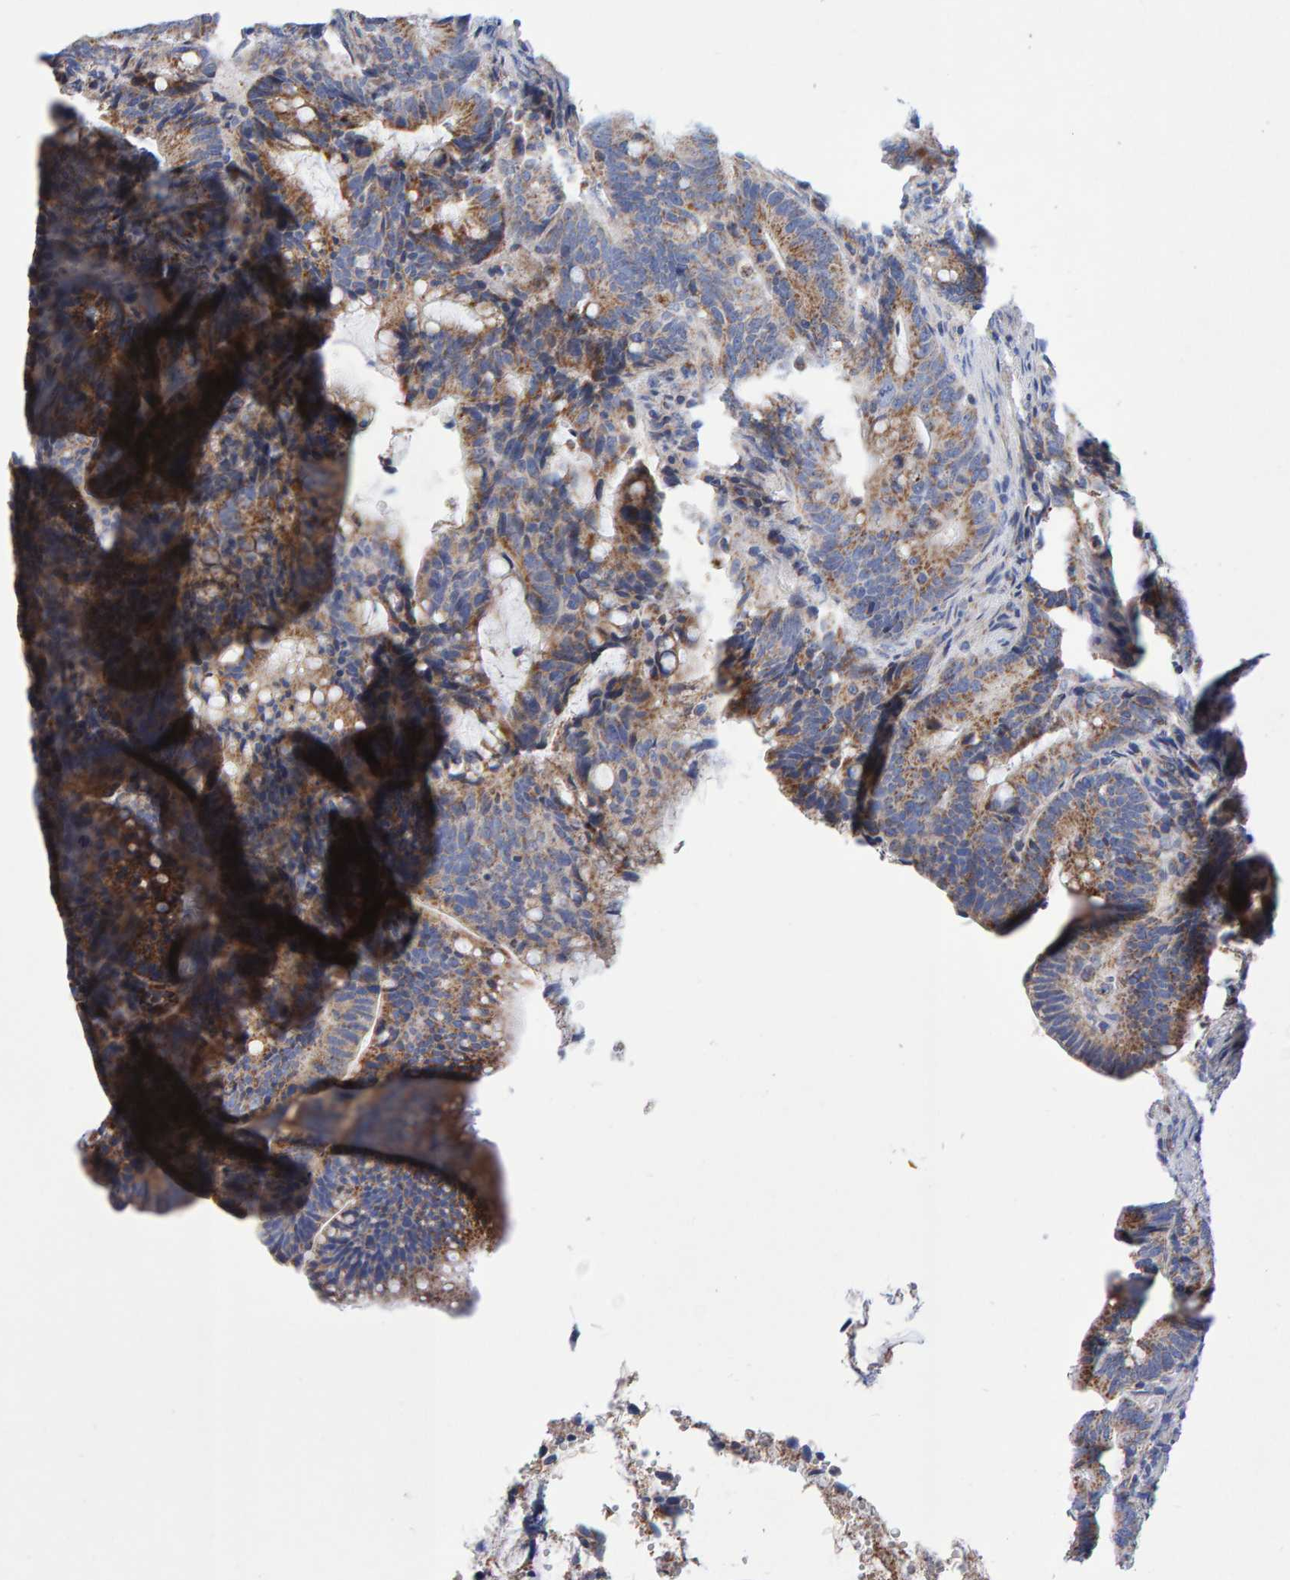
{"staining": {"intensity": "moderate", "quantity": ">75%", "location": "cytoplasmic/membranous"}, "tissue": "colorectal cancer", "cell_type": "Tumor cells", "image_type": "cancer", "snomed": [{"axis": "morphology", "description": "Adenocarcinoma, NOS"}, {"axis": "topography", "description": "Colon"}], "caption": "There is medium levels of moderate cytoplasmic/membranous positivity in tumor cells of adenocarcinoma (colorectal), as demonstrated by immunohistochemical staining (brown color).", "gene": "EFR3A", "patient": {"sex": "female", "age": 66}}